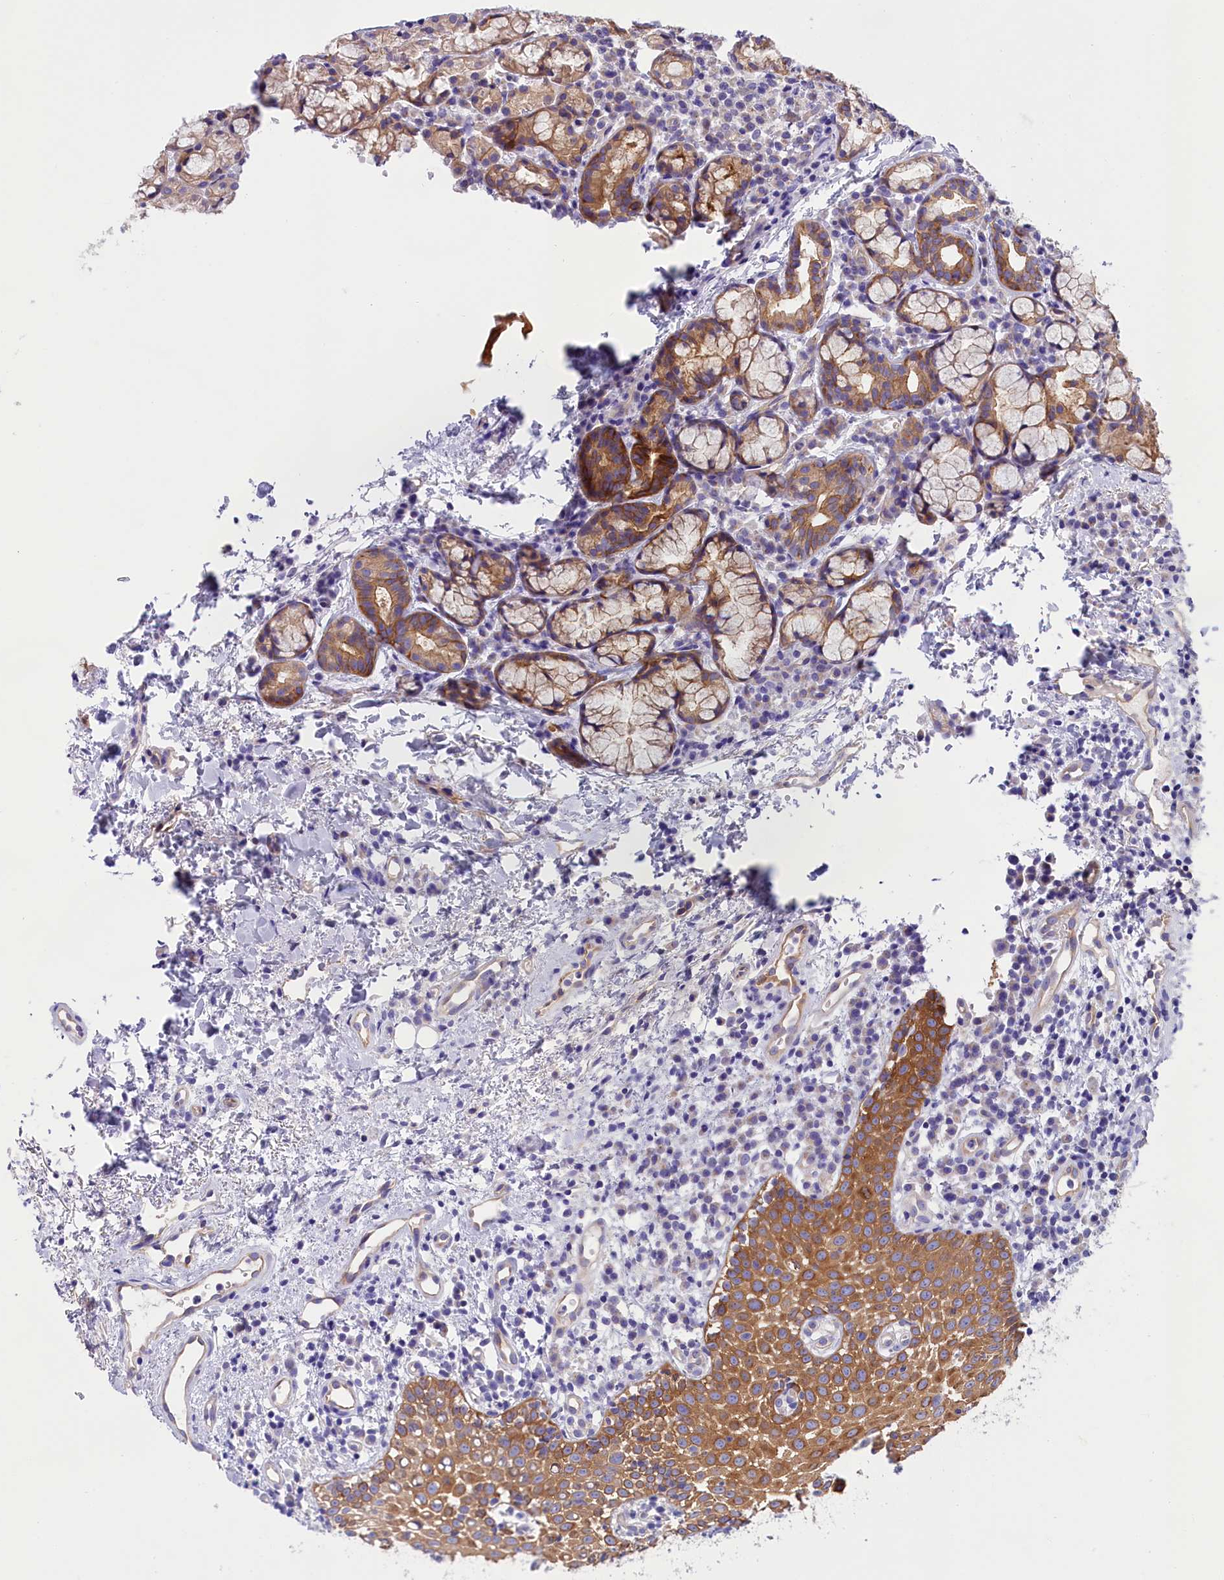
{"staining": {"intensity": "strong", "quantity": ">75%", "location": "cytoplasmic/membranous"}, "tissue": "oral mucosa", "cell_type": "Squamous epithelial cells", "image_type": "normal", "snomed": [{"axis": "morphology", "description": "Normal tissue, NOS"}, {"axis": "topography", "description": "Oral tissue"}], "caption": "The image reveals immunohistochemical staining of unremarkable oral mucosa. There is strong cytoplasmic/membranous positivity is seen in approximately >75% of squamous epithelial cells.", "gene": "PPP1R13L", "patient": {"sex": "male", "age": 60}}